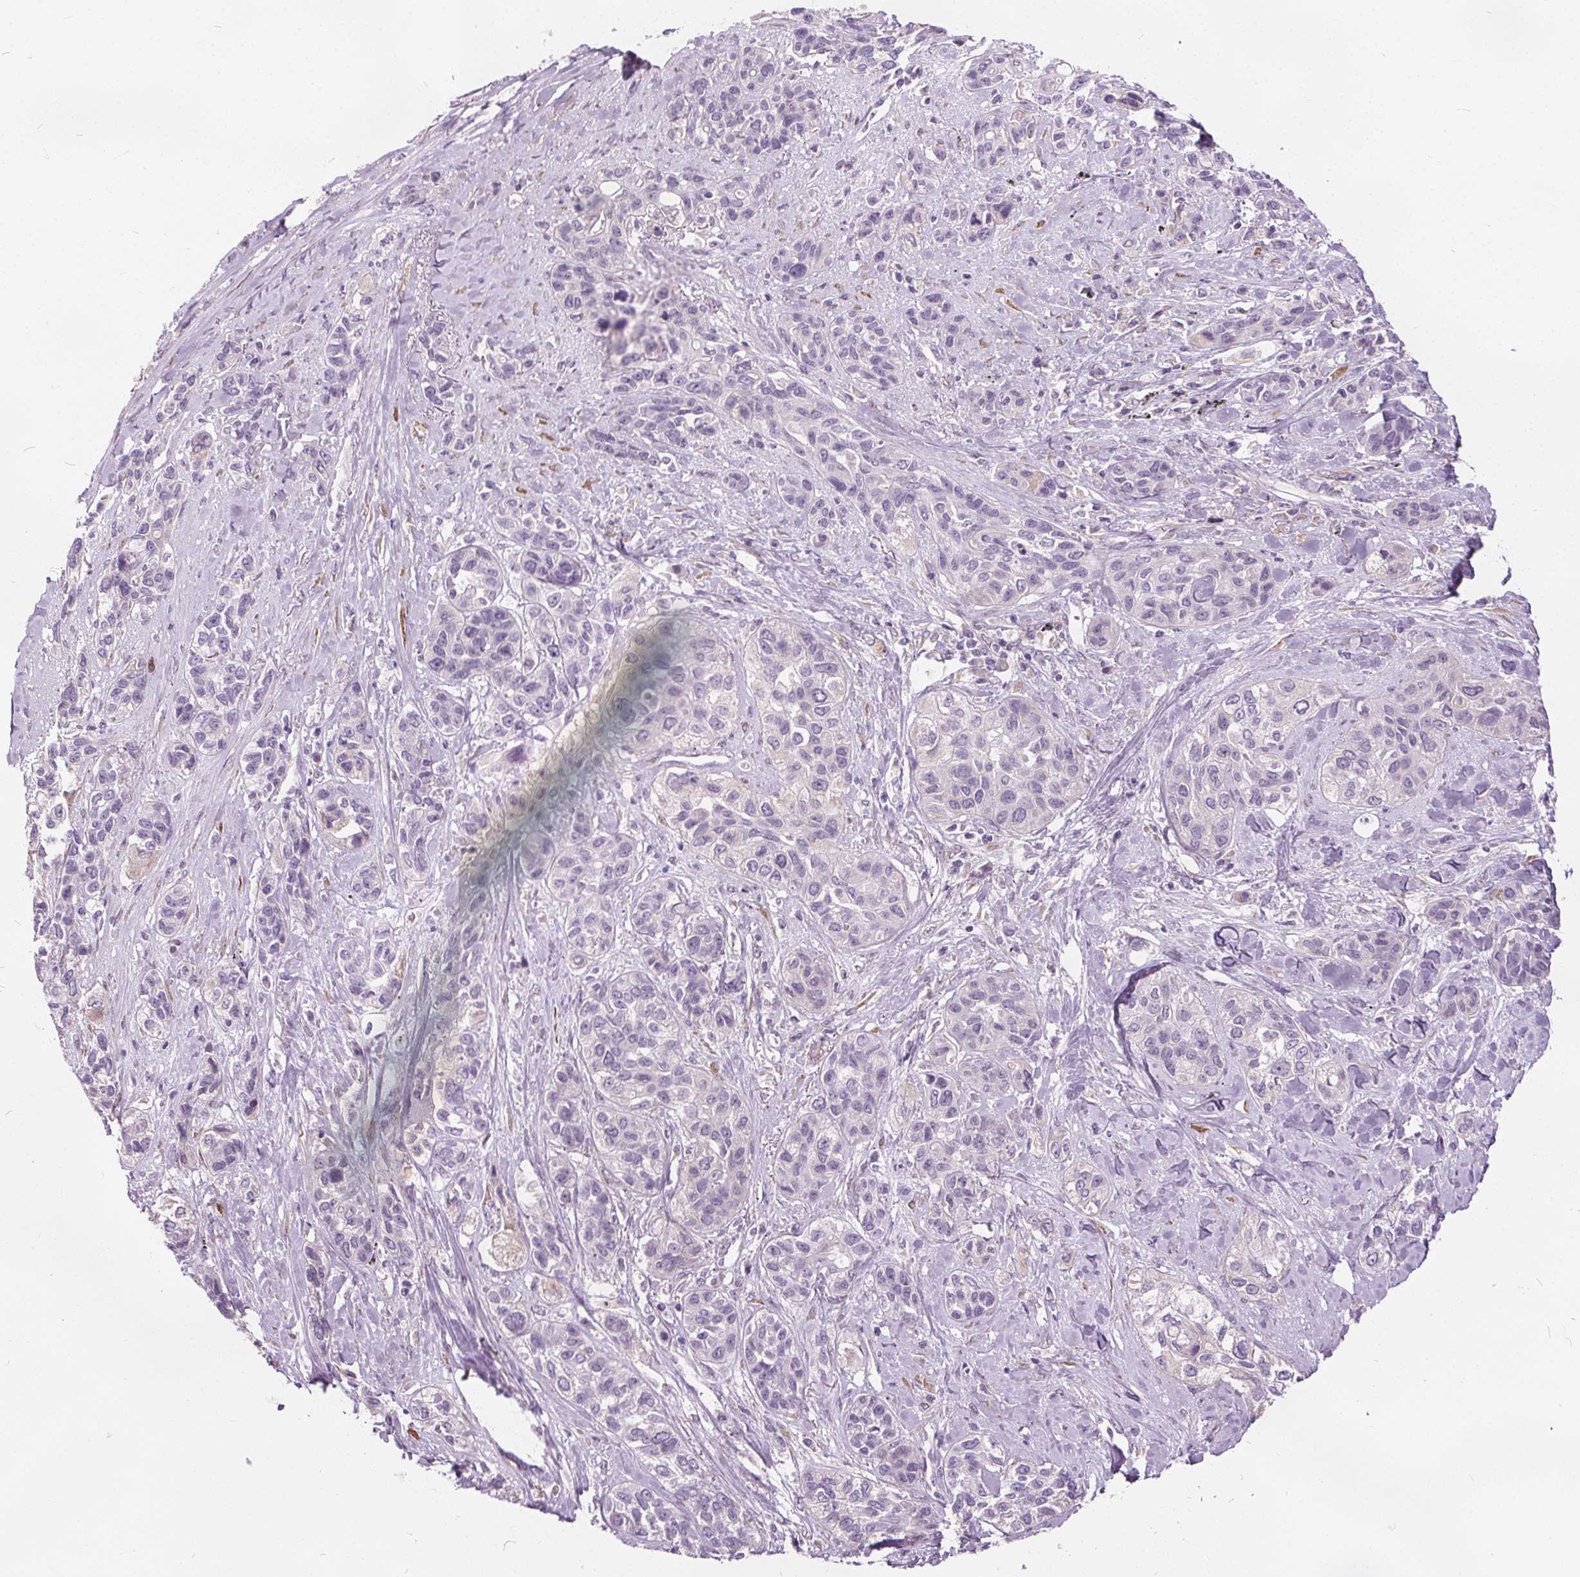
{"staining": {"intensity": "negative", "quantity": "none", "location": "none"}, "tissue": "lung cancer", "cell_type": "Tumor cells", "image_type": "cancer", "snomed": [{"axis": "morphology", "description": "Squamous cell carcinoma, NOS"}, {"axis": "topography", "description": "Lung"}], "caption": "There is no significant positivity in tumor cells of lung cancer (squamous cell carcinoma).", "gene": "ACOX2", "patient": {"sex": "female", "age": 70}}